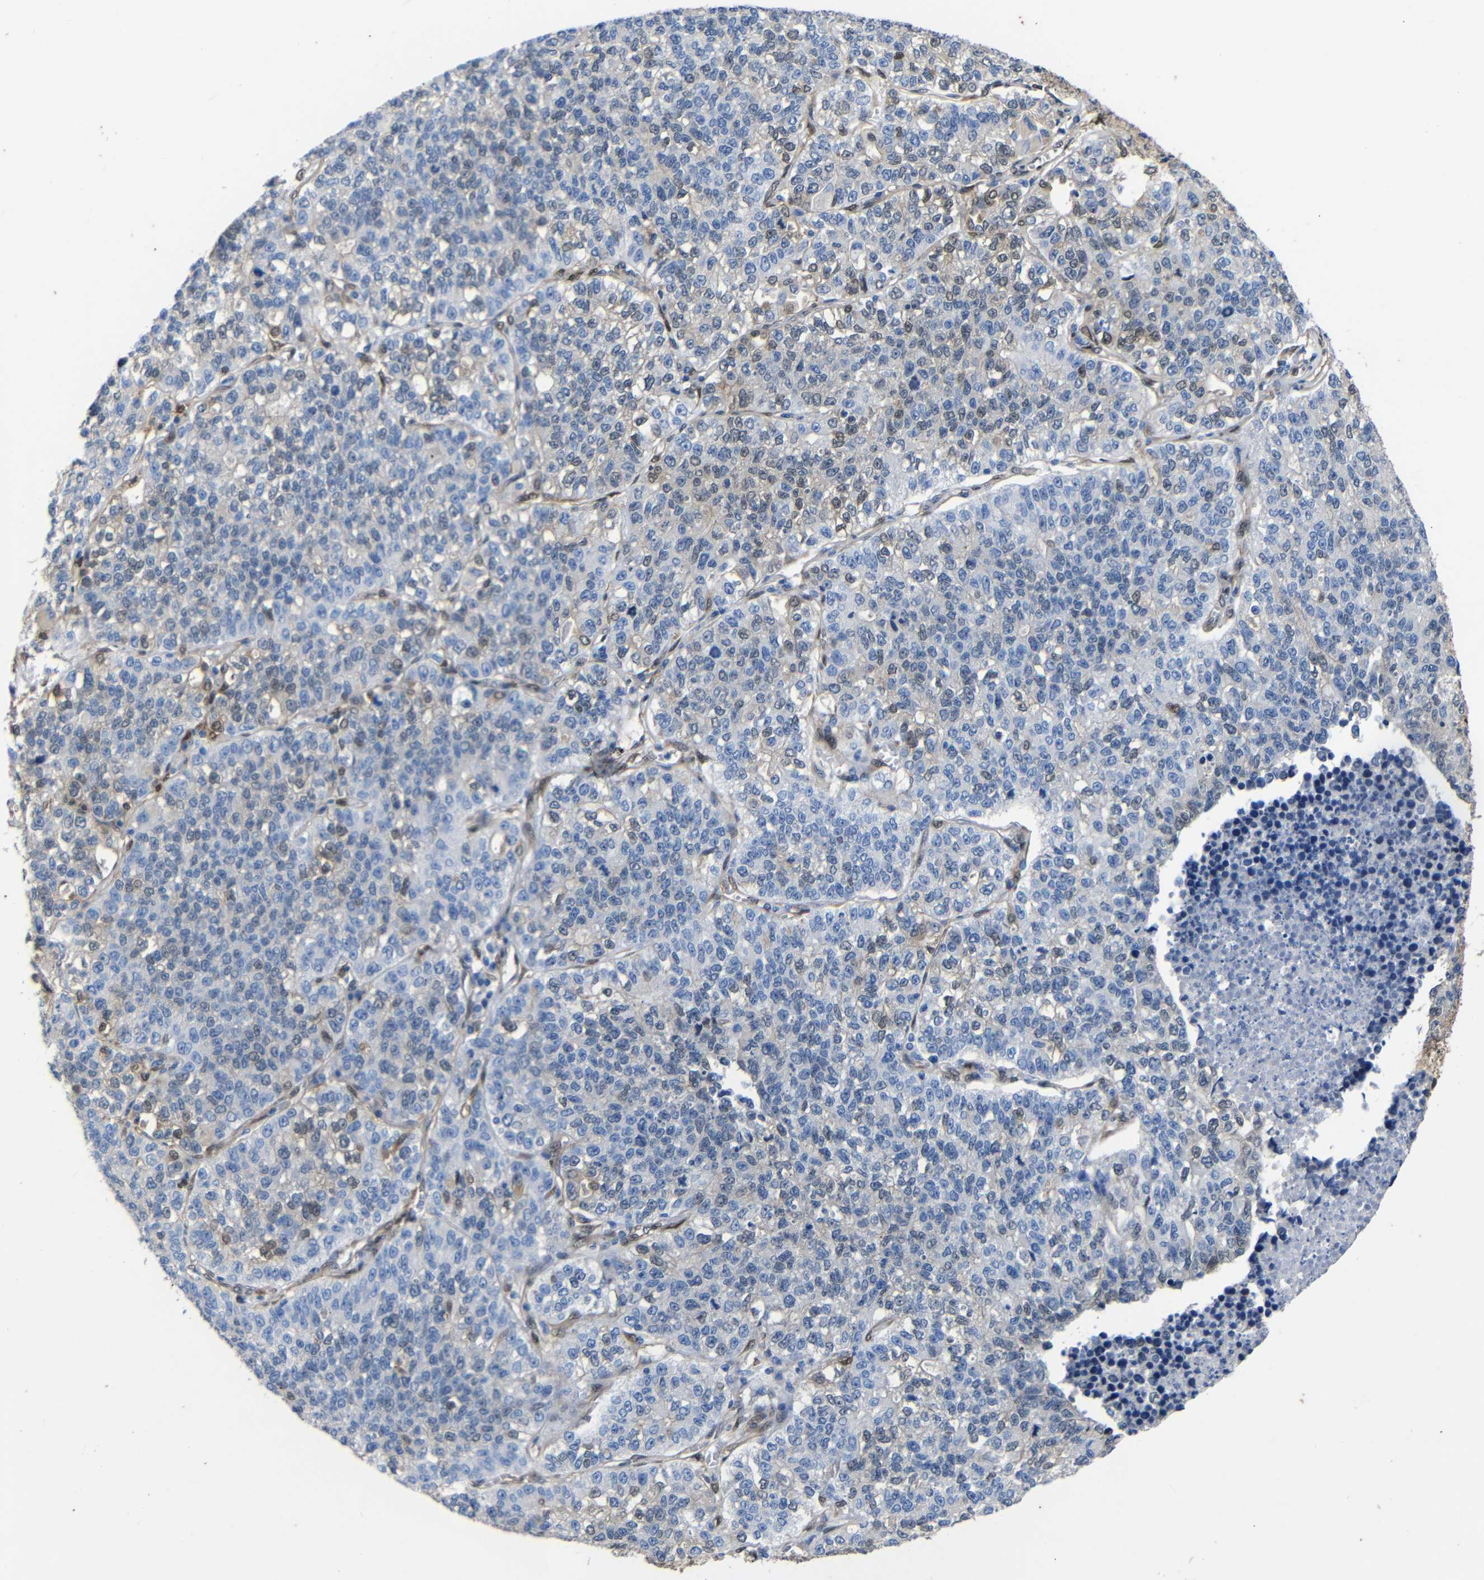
{"staining": {"intensity": "weak", "quantity": "<25%", "location": "nuclear"}, "tissue": "lung cancer", "cell_type": "Tumor cells", "image_type": "cancer", "snomed": [{"axis": "morphology", "description": "Adenocarcinoma, NOS"}, {"axis": "topography", "description": "Lung"}], "caption": "Protein analysis of lung cancer (adenocarcinoma) shows no significant positivity in tumor cells.", "gene": "YAP1", "patient": {"sex": "male", "age": 49}}